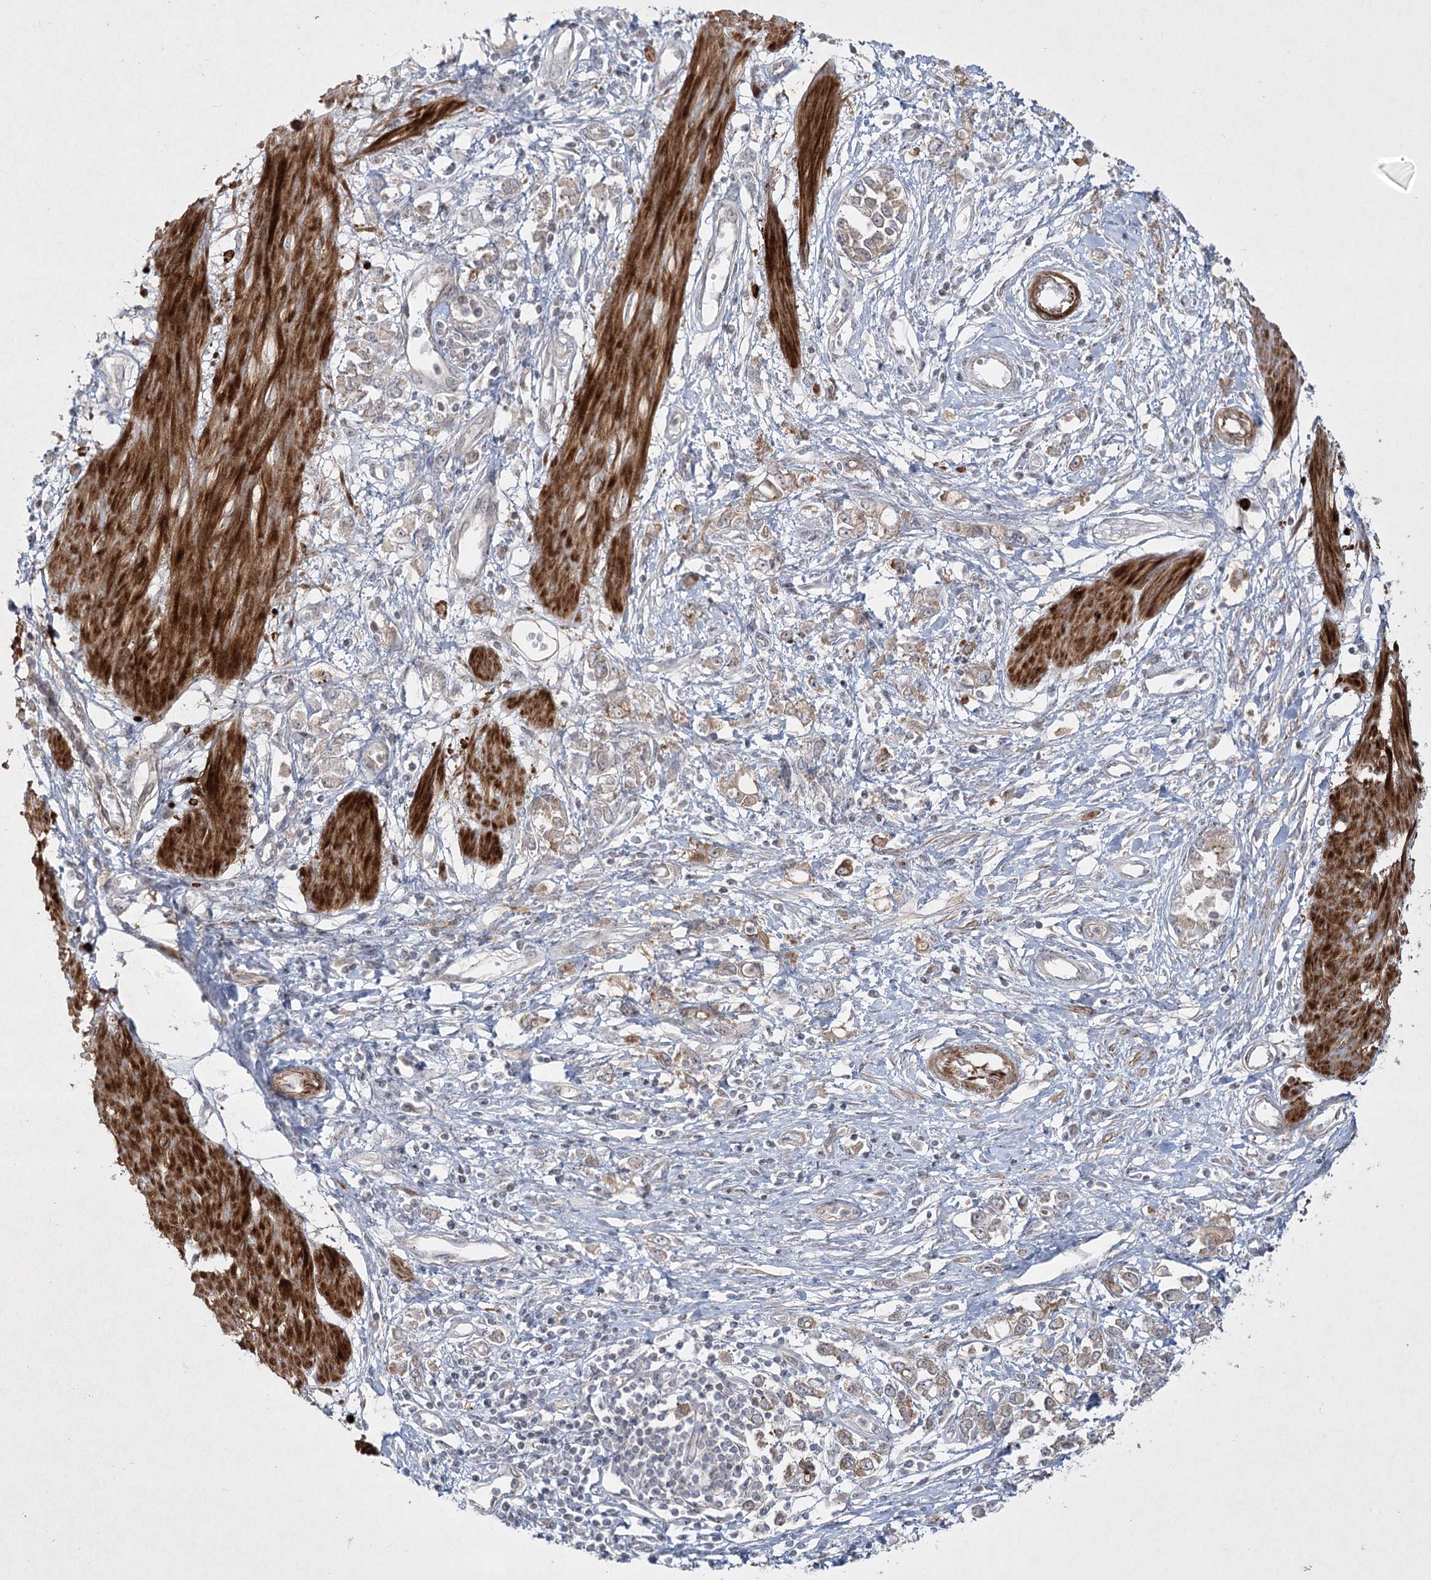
{"staining": {"intensity": "weak", "quantity": "25%-75%", "location": "cytoplasmic/membranous"}, "tissue": "stomach cancer", "cell_type": "Tumor cells", "image_type": "cancer", "snomed": [{"axis": "morphology", "description": "Adenocarcinoma, NOS"}, {"axis": "topography", "description": "Stomach"}], "caption": "Weak cytoplasmic/membranous protein positivity is identified in approximately 25%-75% of tumor cells in adenocarcinoma (stomach).", "gene": "SH2D3A", "patient": {"sex": "female", "age": 76}}